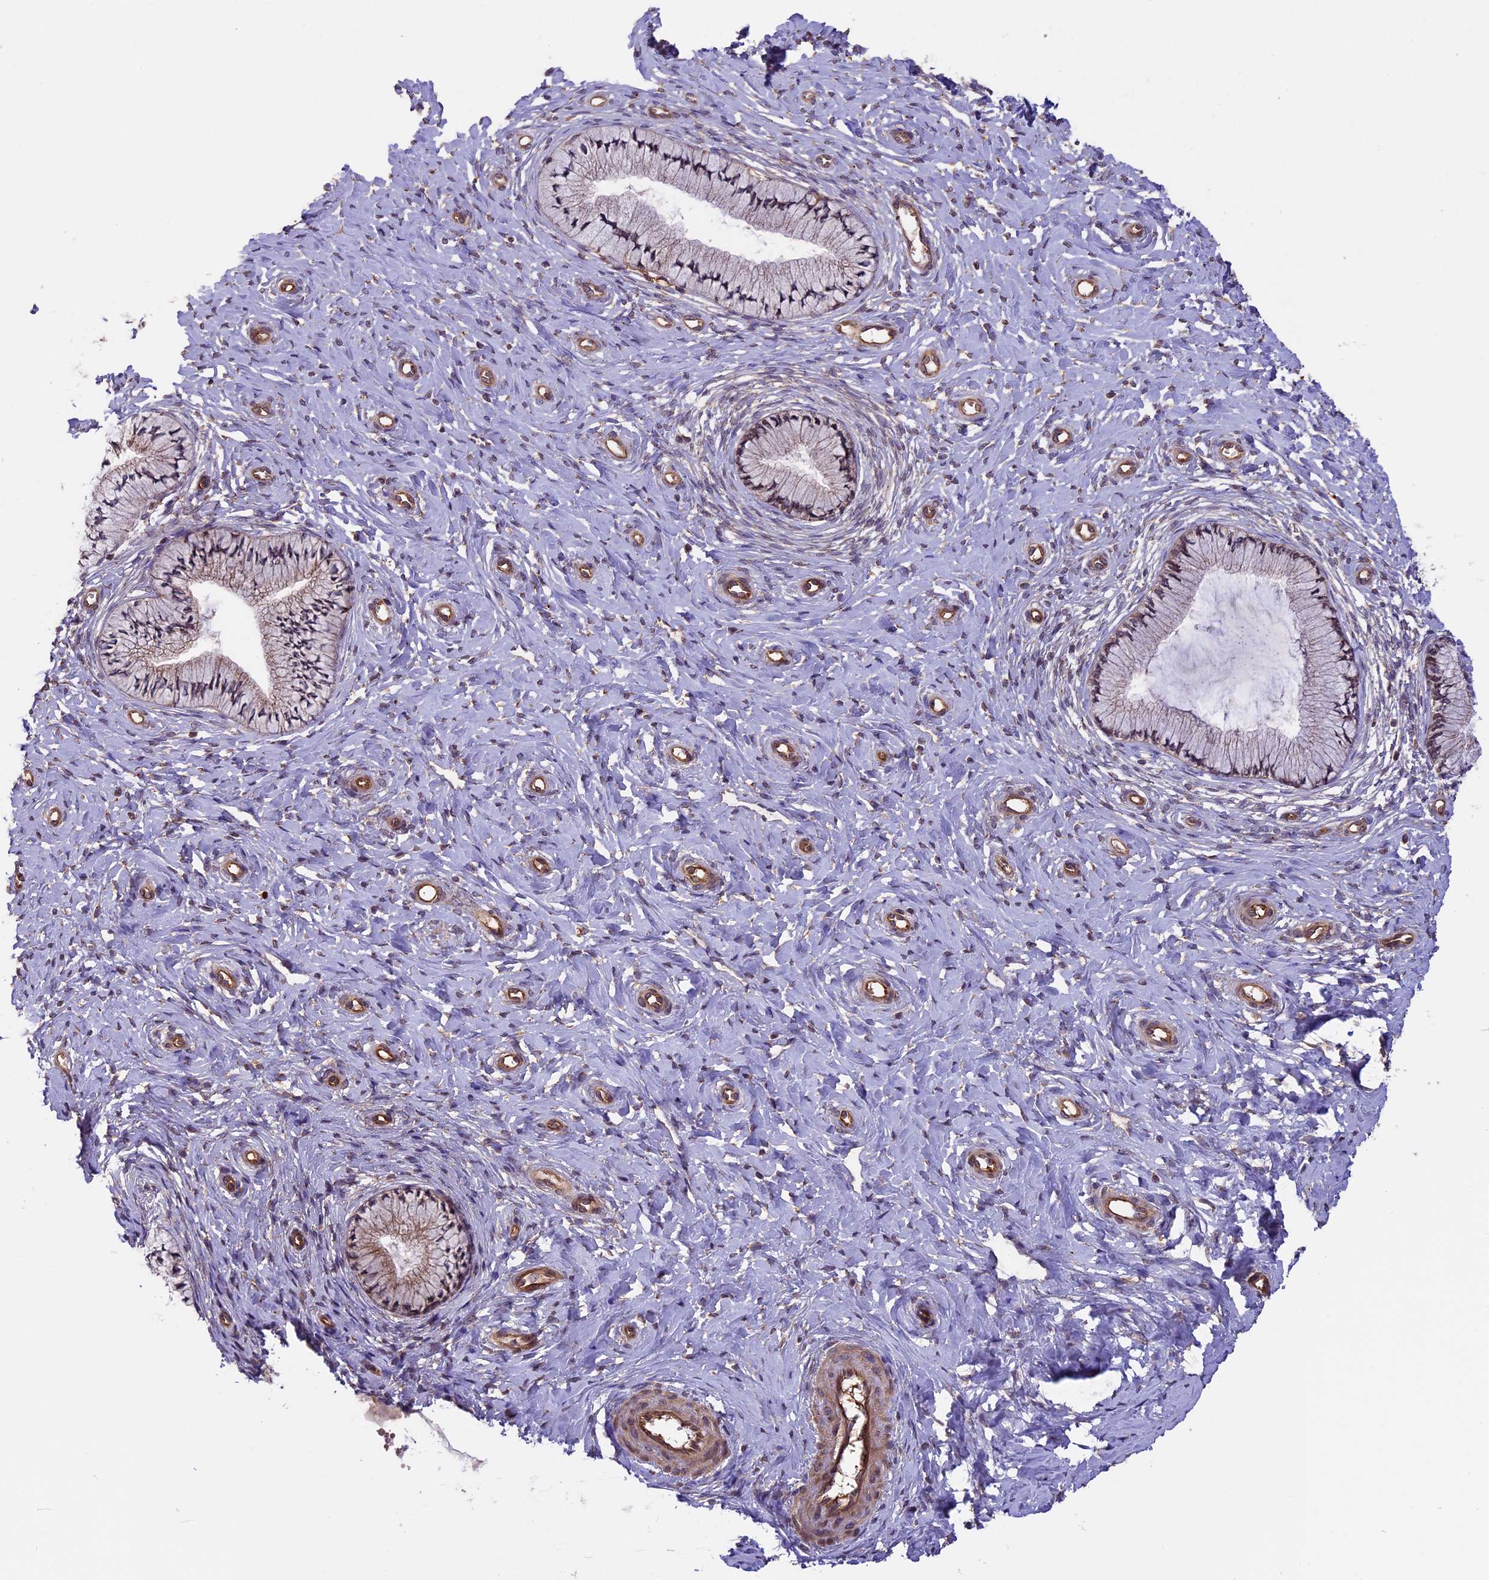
{"staining": {"intensity": "moderate", "quantity": "25%-75%", "location": "cytoplasmic/membranous"}, "tissue": "cervix", "cell_type": "Glandular cells", "image_type": "normal", "snomed": [{"axis": "morphology", "description": "Normal tissue, NOS"}, {"axis": "topography", "description": "Cervix"}], "caption": "About 25%-75% of glandular cells in unremarkable cervix demonstrate moderate cytoplasmic/membranous protein expression as visualized by brown immunohistochemical staining.", "gene": "CCDC125", "patient": {"sex": "female", "age": 36}}